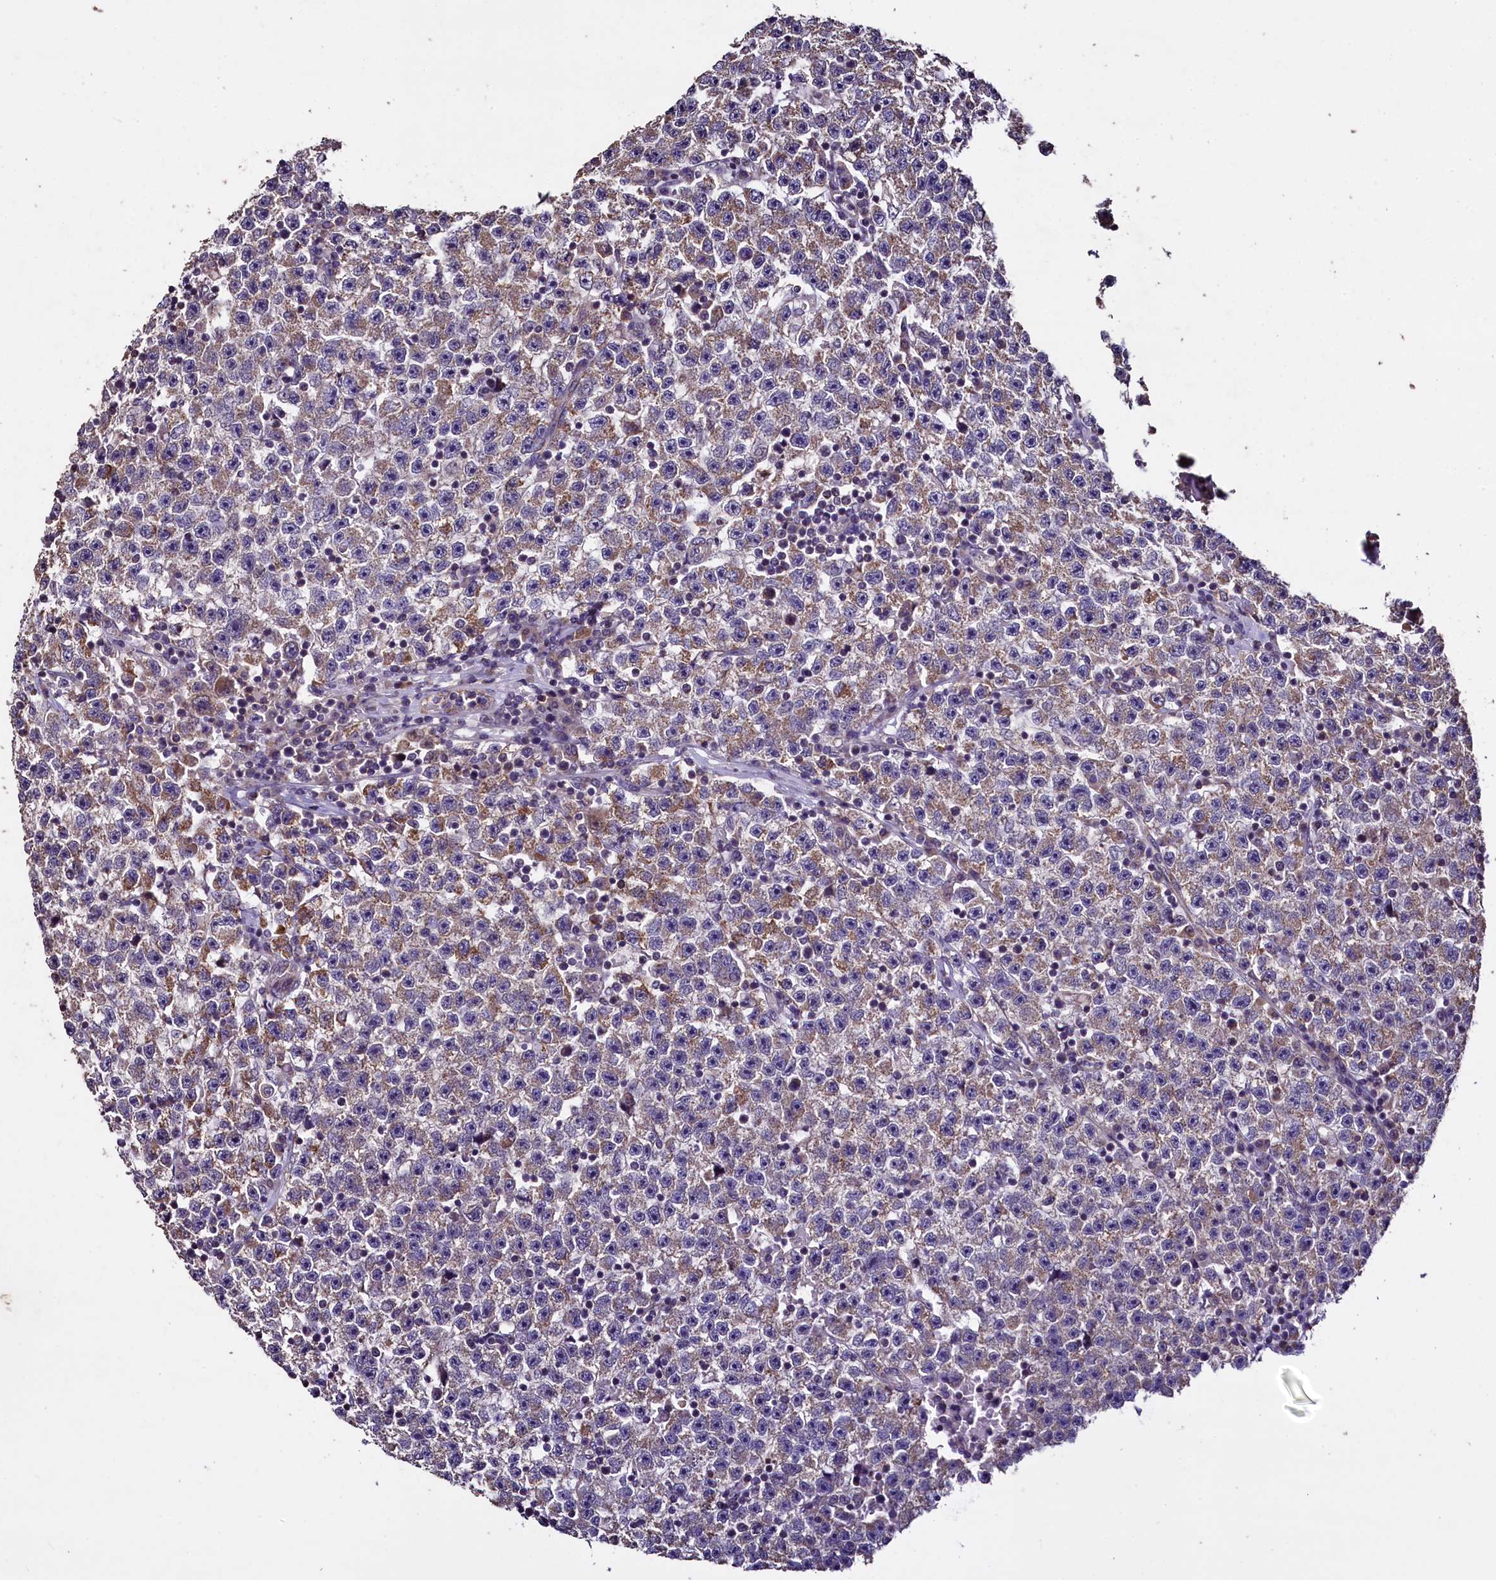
{"staining": {"intensity": "weak", "quantity": "25%-75%", "location": "cytoplasmic/membranous"}, "tissue": "testis cancer", "cell_type": "Tumor cells", "image_type": "cancer", "snomed": [{"axis": "morphology", "description": "Seminoma, NOS"}, {"axis": "topography", "description": "Testis"}], "caption": "IHC of testis cancer (seminoma) reveals low levels of weak cytoplasmic/membranous positivity in about 25%-75% of tumor cells. The staining was performed using DAB (3,3'-diaminobenzidine), with brown indicating positive protein expression. Nuclei are stained blue with hematoxylin.", "gene": "COQ9", "patient": {"sex": "male", "age": 22}}